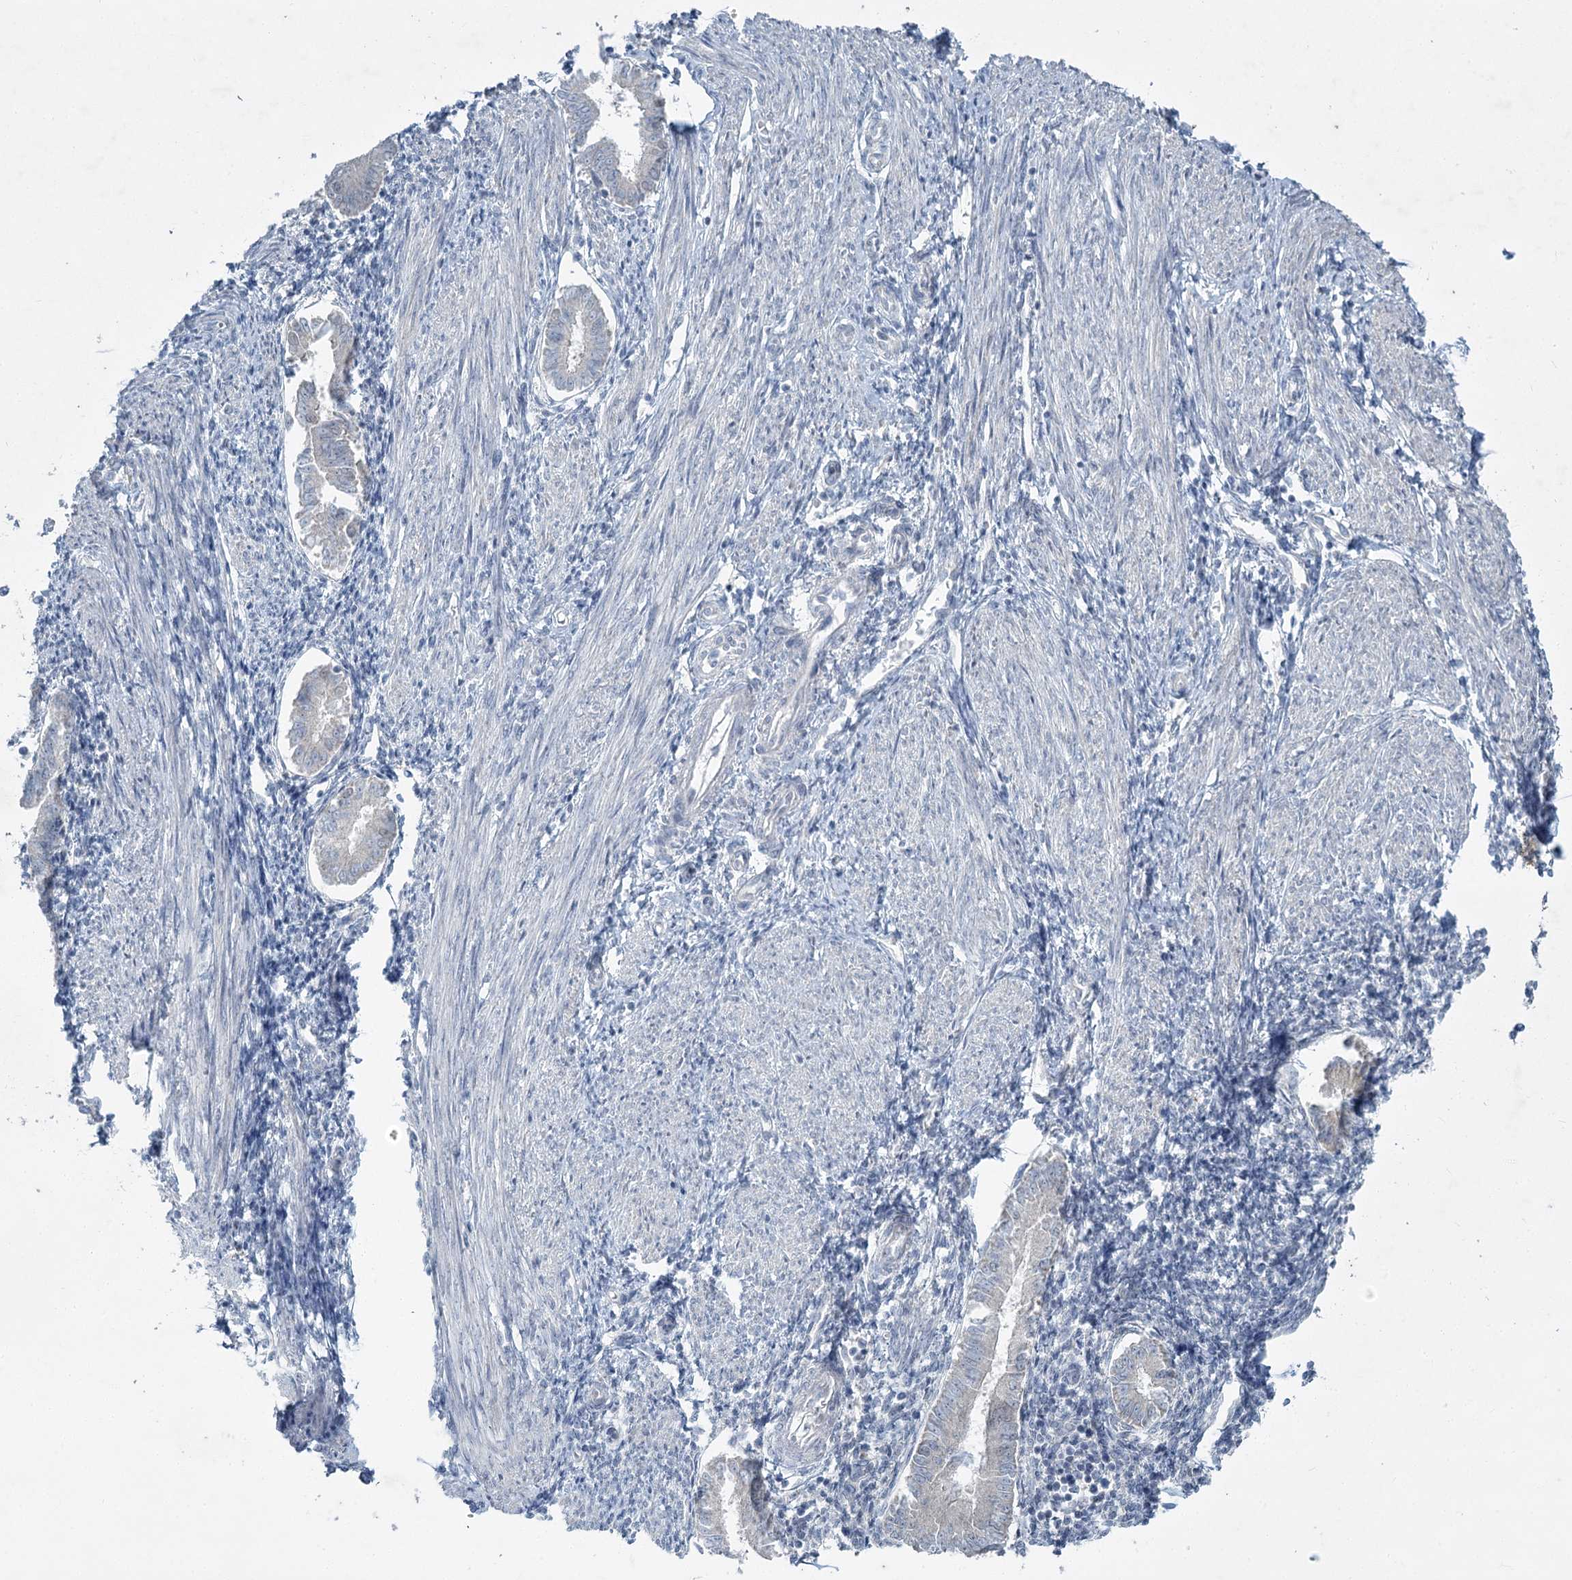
{"staining": {"intensity": "negative", "quantity": "none", "location": "none"}, "tissue": "endometrium", "cell_type": "Cells in endometrial stroma", "image_type": "normal", "snomed": [{"axis": "morphology", "description": "Normal tissue, NOS"}, {"axis": "topography", "description": "Uterus"}, {"axis": "topography", "description": "Endometrium"}], "caption": "The image reveals no significant positivity in cells in endometrial stroma of endometrium. (DAB (3,3'-diaminobenzidine) immunohistochemistry (IHC), high magnification).", "gene": "ABITRAM", "patient": {"sex": "female", "age": 48}}